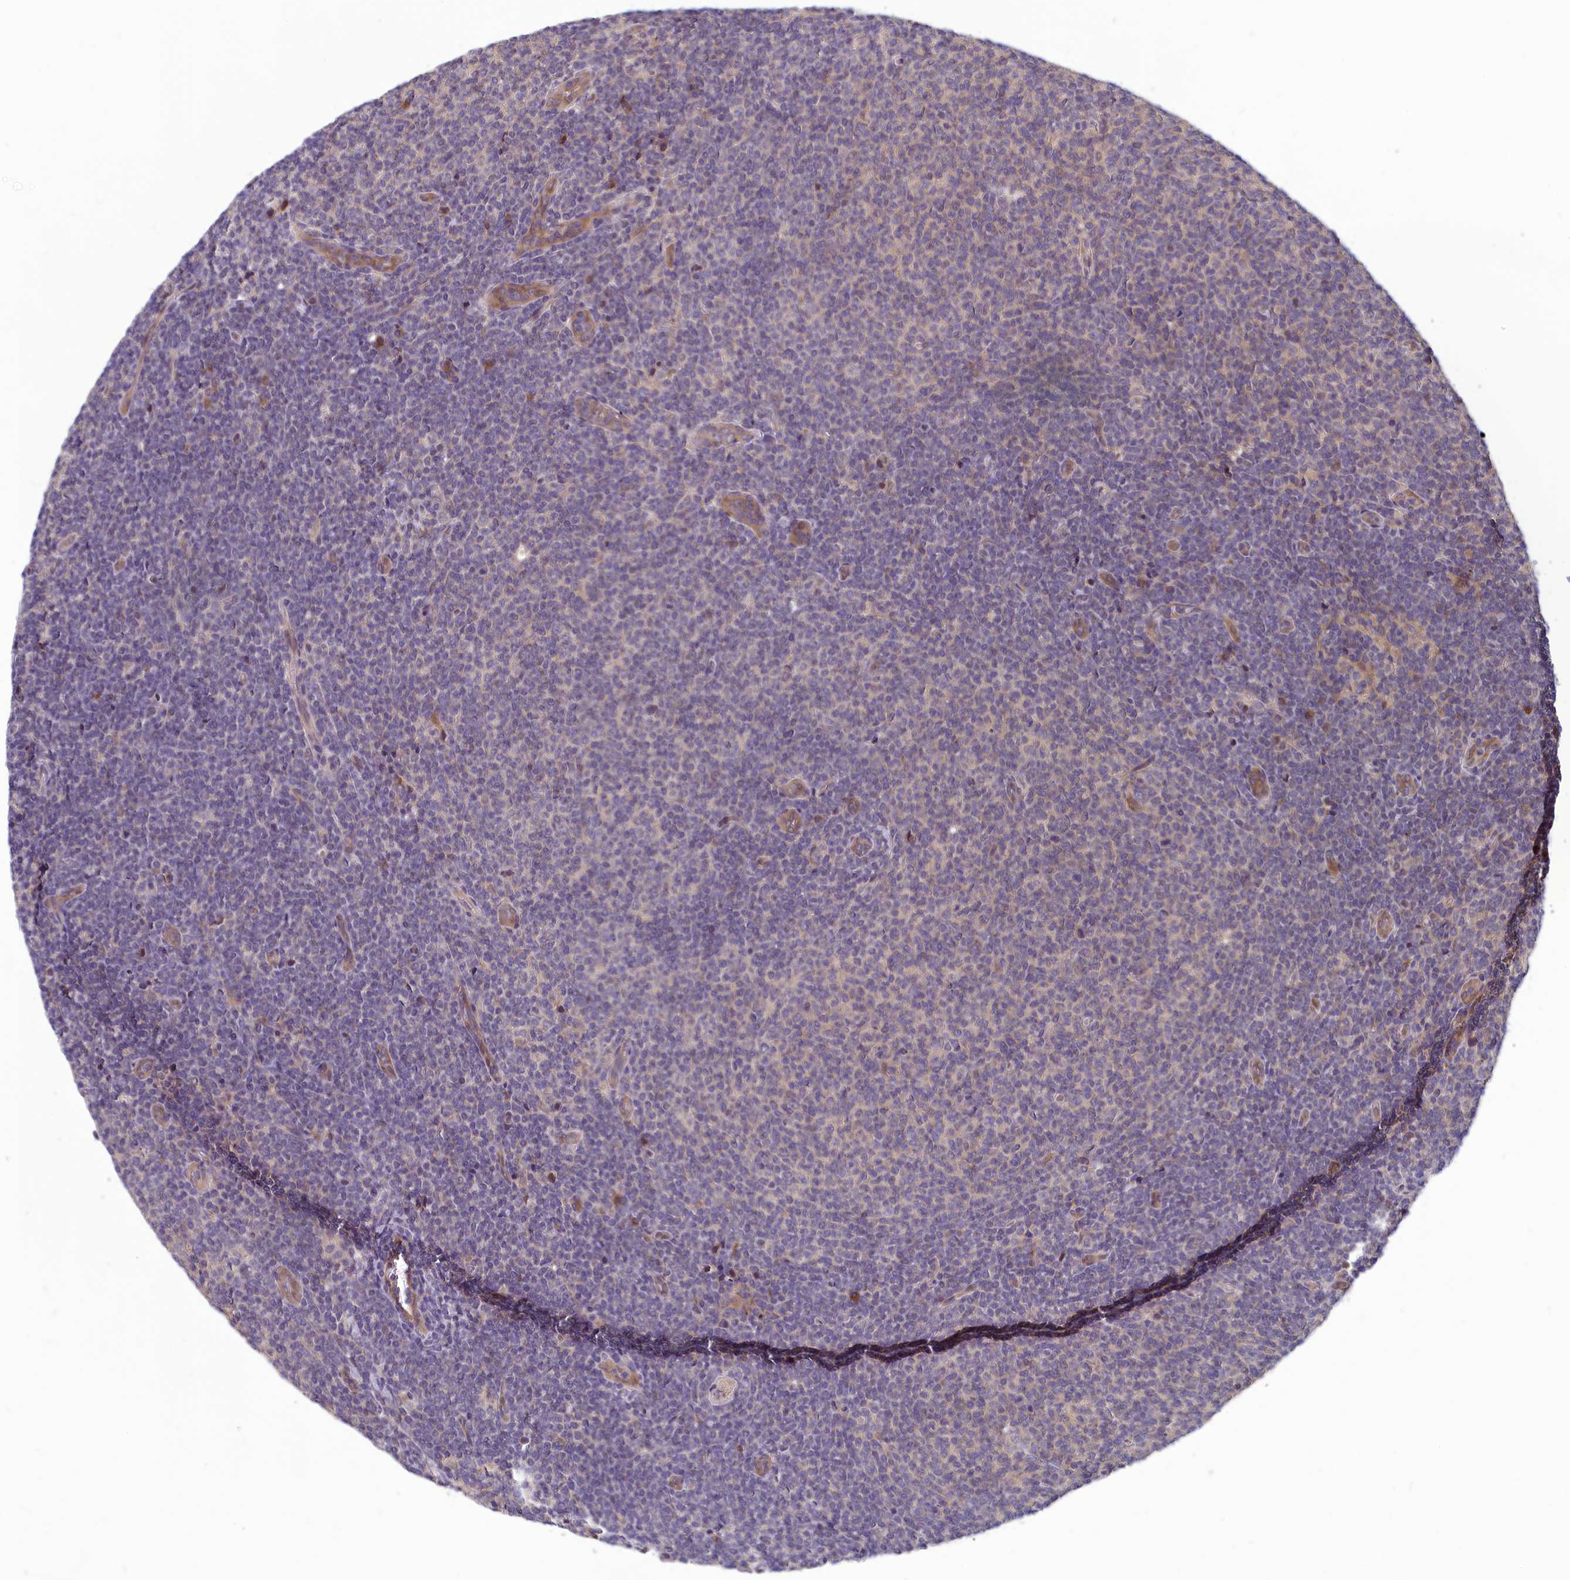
{"staining": {"intensity": "negative", "quantity": "none", "location": "none"}, "tissue": "lymphoma", "cell_type": "Tumor cells", "image_type": "cancer", "snomed": [{"axis": "morphology", "description": "Malignant lymphoma, non-Hodgkin's type, Low grade"}, {"axis": "topography", "description": "Lymph node"}], "caption": "Tumor cells are negative for protein expression in human lymphoma.", "gene": "CCDC15", "patient": {"sex": "male", "age": 66}}